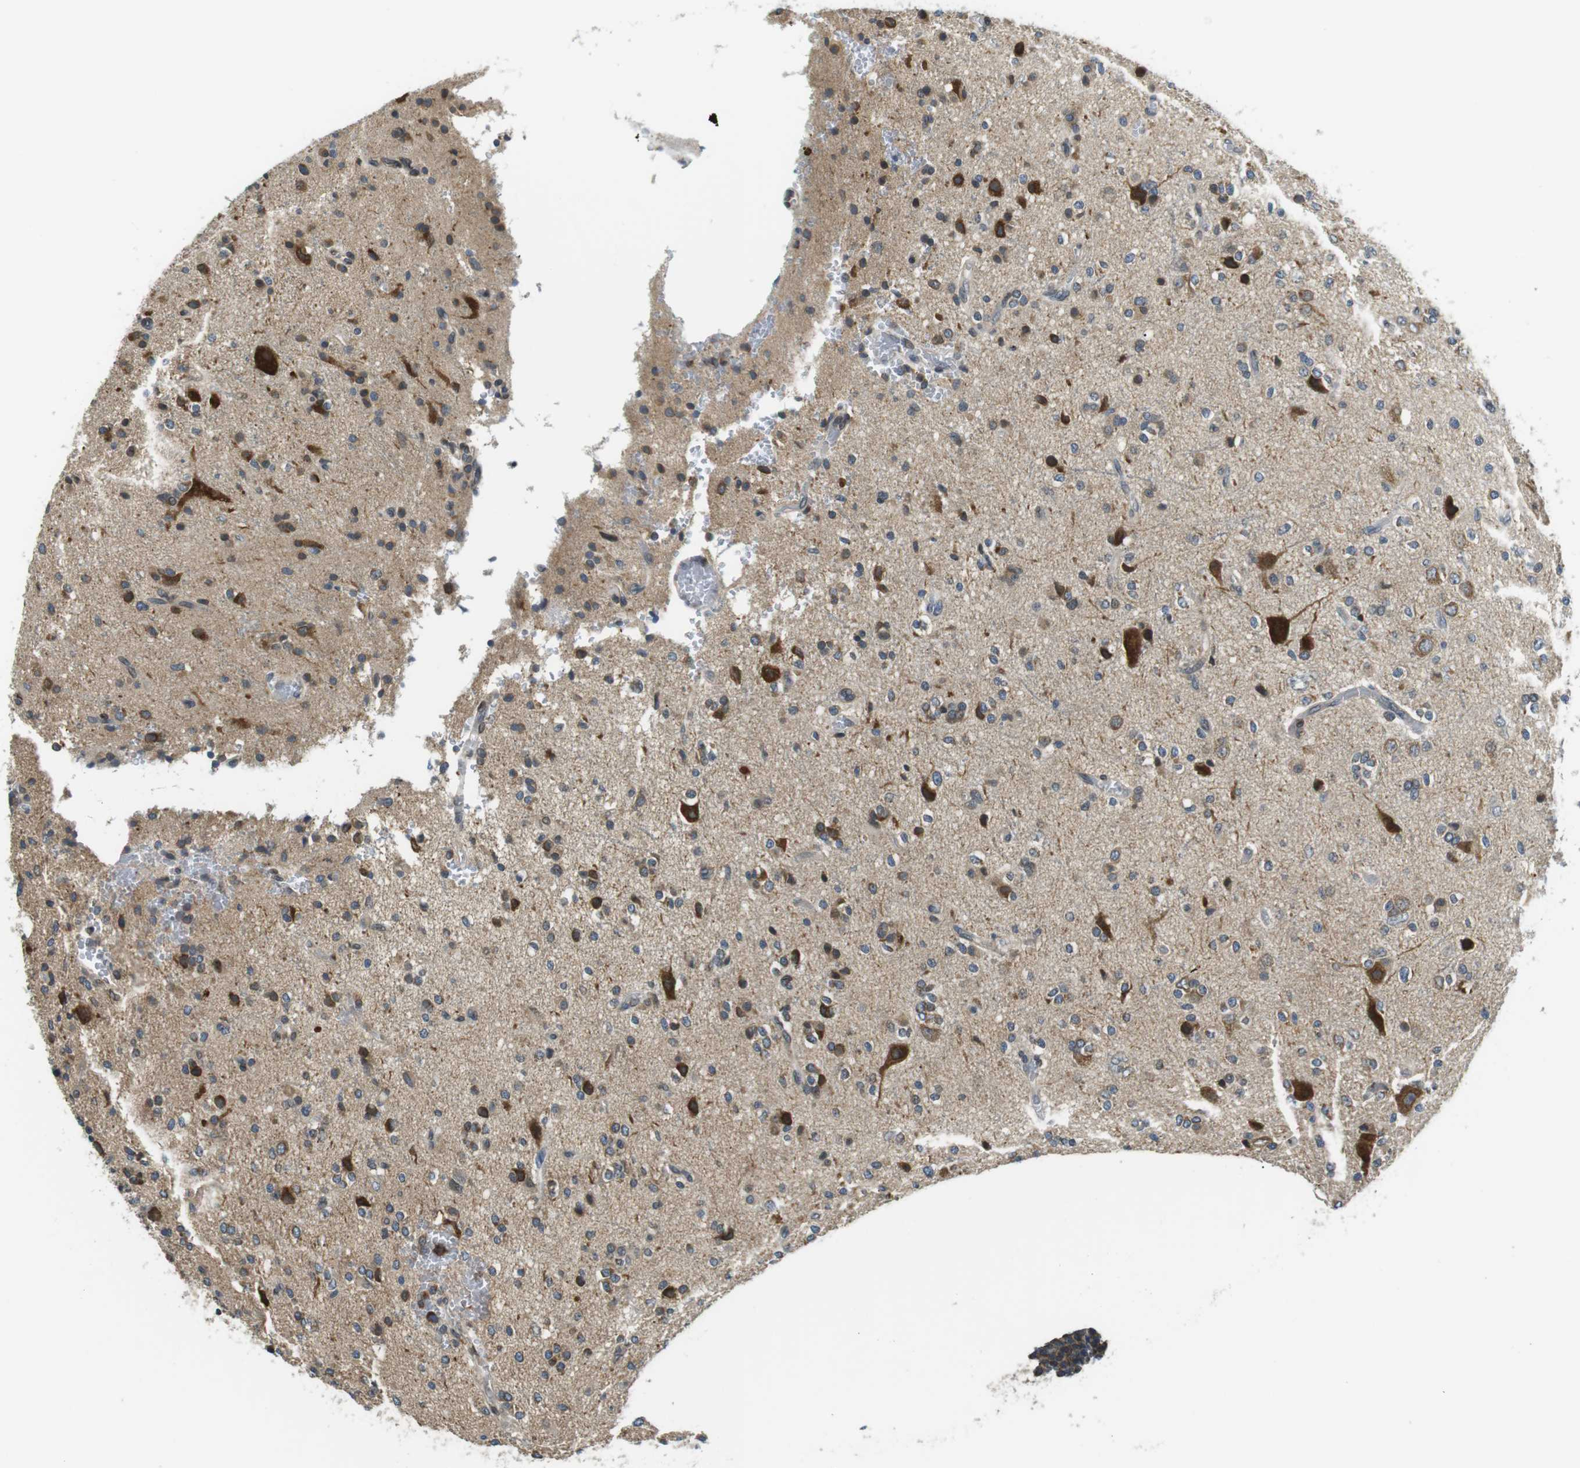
{"staining": {"intensity": "moderate", "quantity": "<25%", "location": "cytoplasmic/membranous"}, "tissue": "glioma", "cell_type": "Tumor cells", "image_type": "cancer", "snomed": [{"axis": "morphology", "description": "Glioma, malignant, High grade"}, {"axis": "topography", "description": "Brain"}], "caption": "Glioma was stained to show a protein in brown. There is low levels of moderate cytoplasmic/membranous positivity in approximately <25% of tumor cells.", "gene": "TMX4", "patient": {"sex": "male", "age": 47}}